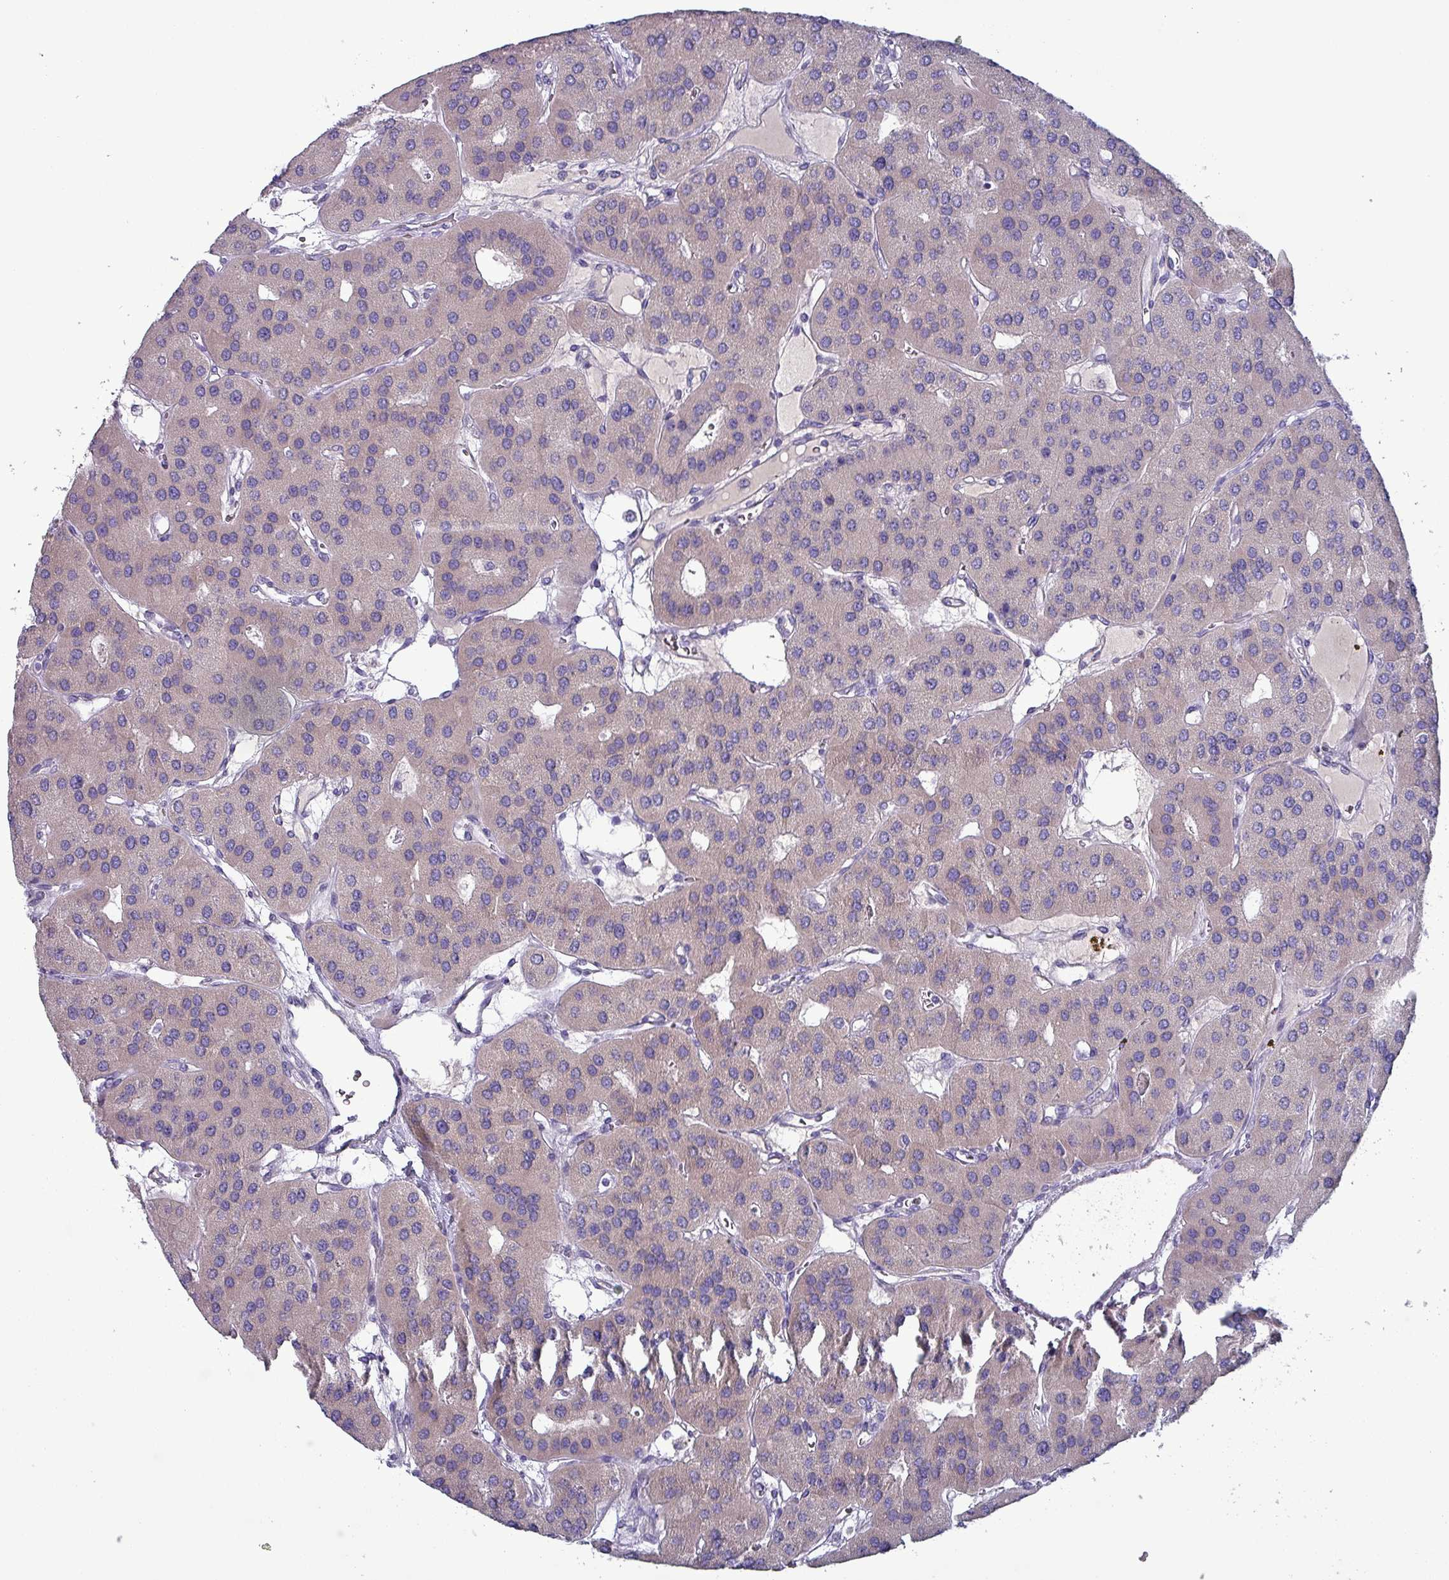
{"staining": {"intensity": "negative", "quantity": "none", "location": "none"}, "tissue": "parathyroid gland", "cell_type": "Glandular cells", "image_type": "normal", "snomed": [{"axis": "morphology", "description": "Normal tissue, NOS"}, {"axis": "morphology", "description": "Adenoma, NOS"}, {"axis": "topography", "description": "Parathyroid gland"}], "caption": "Histopathology image shows no significant protein staining in glandular cells of benign parathyroid gland. Nuclei are stained in blue.", "gene": "HSD3B7", "patient": {"sex": "female", "age": 86}}